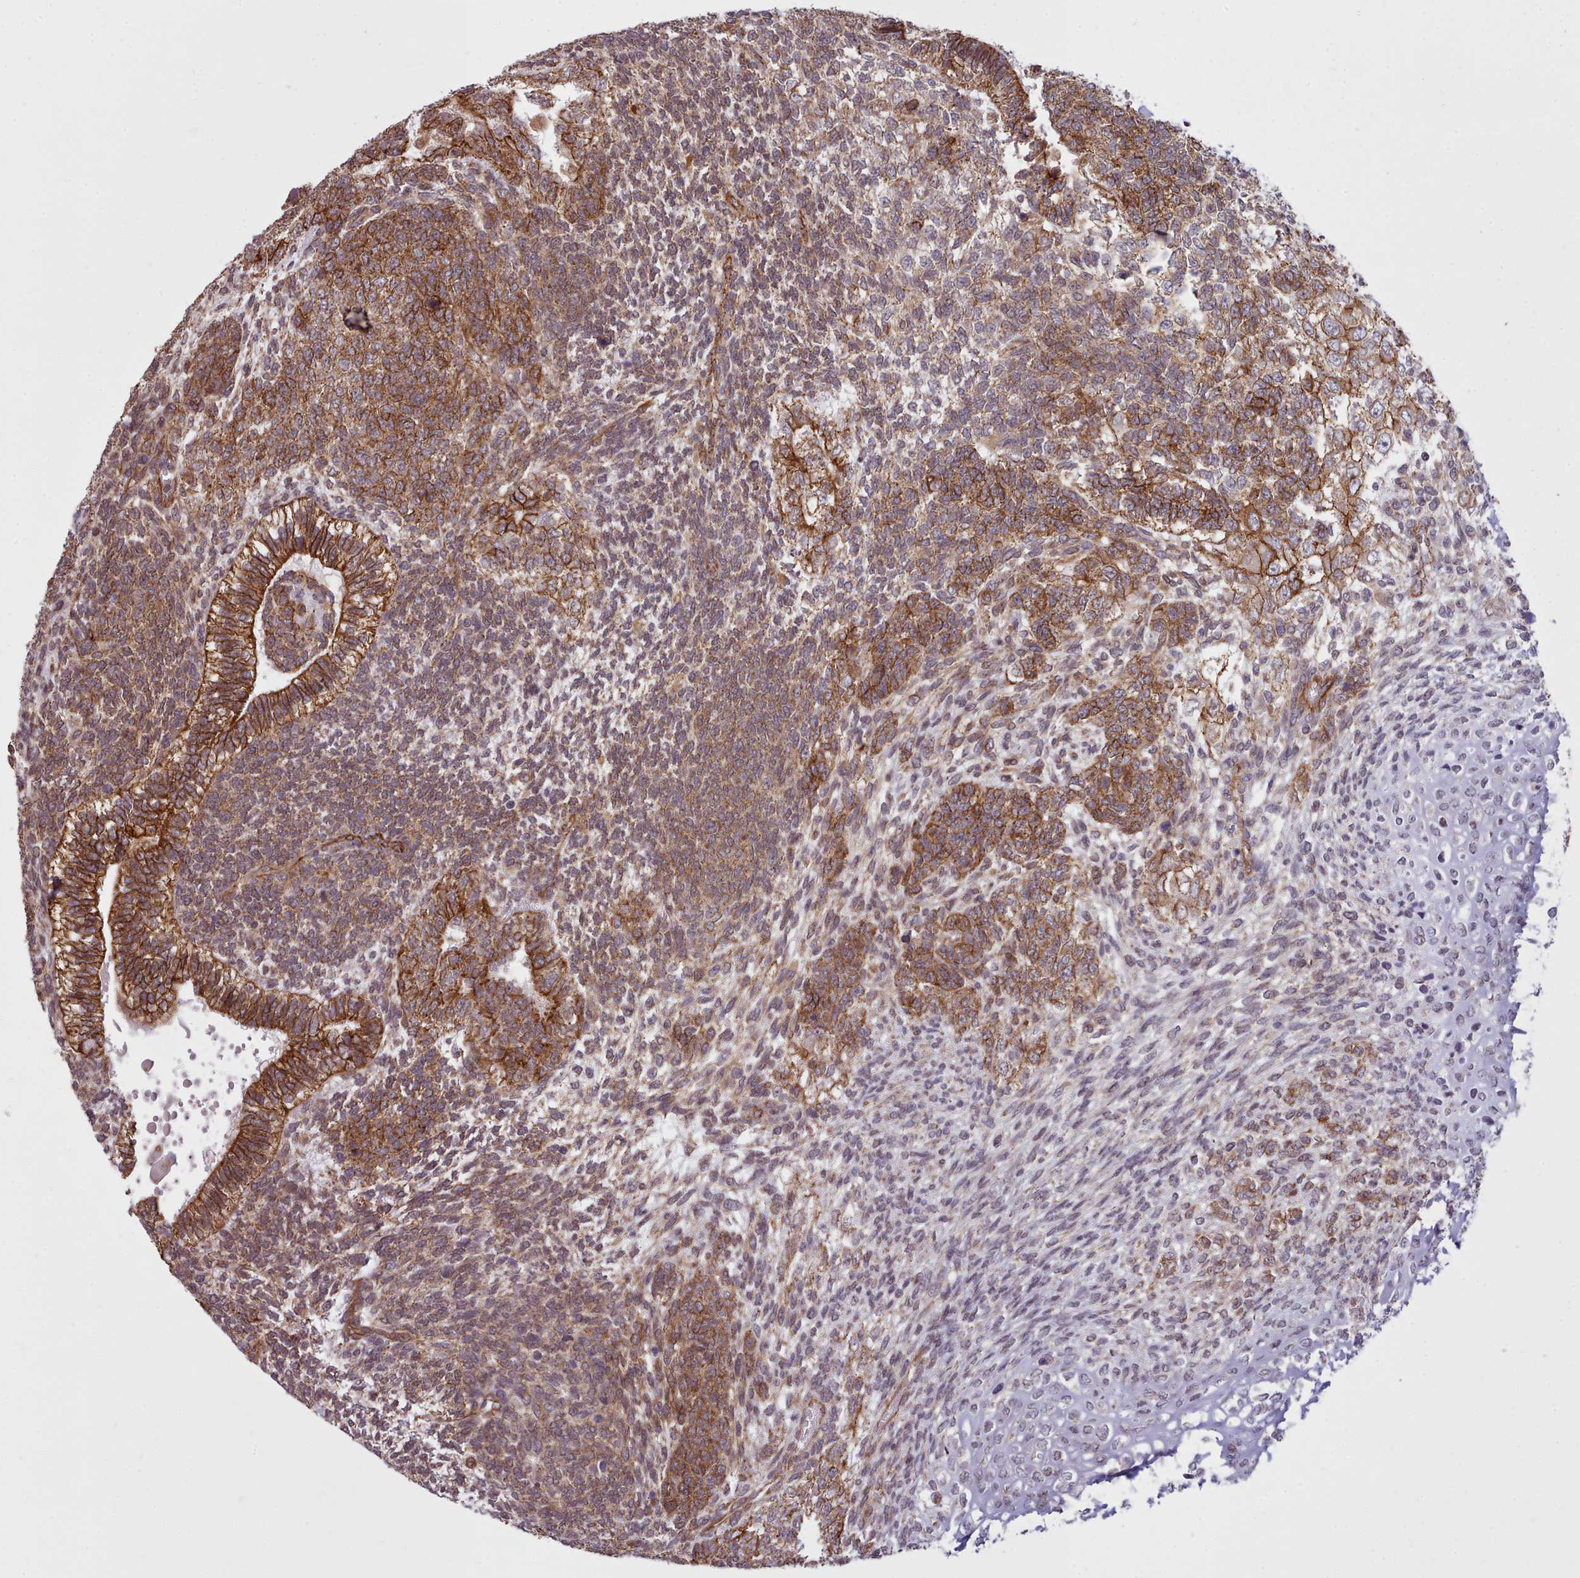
{"staining": {"intensity": "strong", "quantity": ">75%", "location": "cytoplasmic/membranous"}, "tissue": "testis cancer", "cell_type": "Tumor cells", "image_type": "cancer", "snomed": [{"axis": "morphology", "description": "Carcinoma, Embryonal, NOS"}, {"axis": "topography", "description": "Testis"}], "caption": "Protein expression analysis of testis cancer demonstrates strong cytoplasmic/membranous expression in about >75% of tumor cells.", "gene": "MRPL46", "patient": {"sex": "male", "age": 23}}